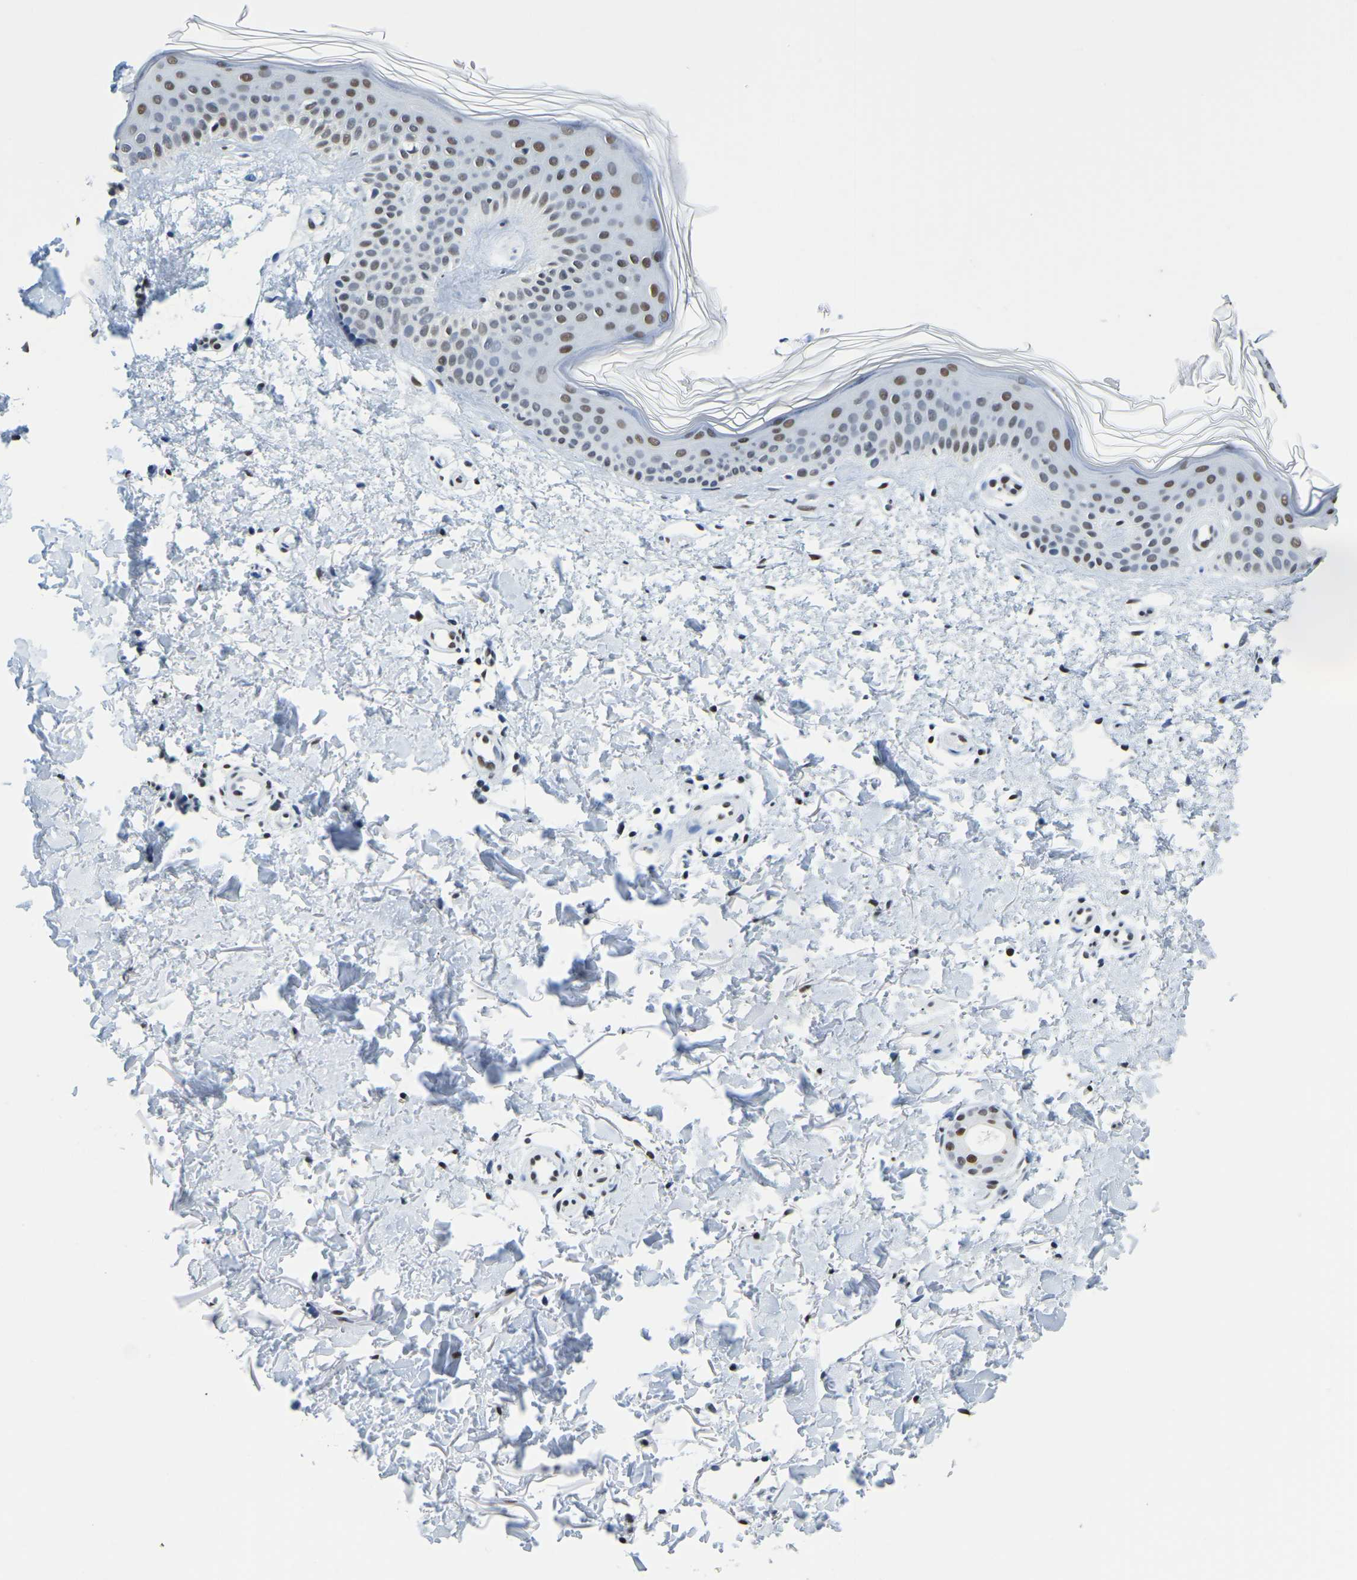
{"staining": {"intensity": "moderate", "quantity": ">75%", "location": "nuclear"}, "tissue": "skin", "cell_type": "Fibroblasts", "image_type": "normal", "snomed": [{"axis": "morphology", "description": "Normal tissue, NOS"}, {"axis": "morphology", "description": "Malignant melanoma, NOS"}, {"axis": "topography", "description": "Skin"}], "caption": "Protein expression analysis of benign human skin reveals moderate nuclear staining in approximately >75% of fibroblasts. The staining was performed using DAB to visualize the protein expression in brown, while the nuclei were stained in blue with hematoxylin (Magnification: 20x).", "gene": "UBA1", "patient": {"sex": "male", "age": 83}}